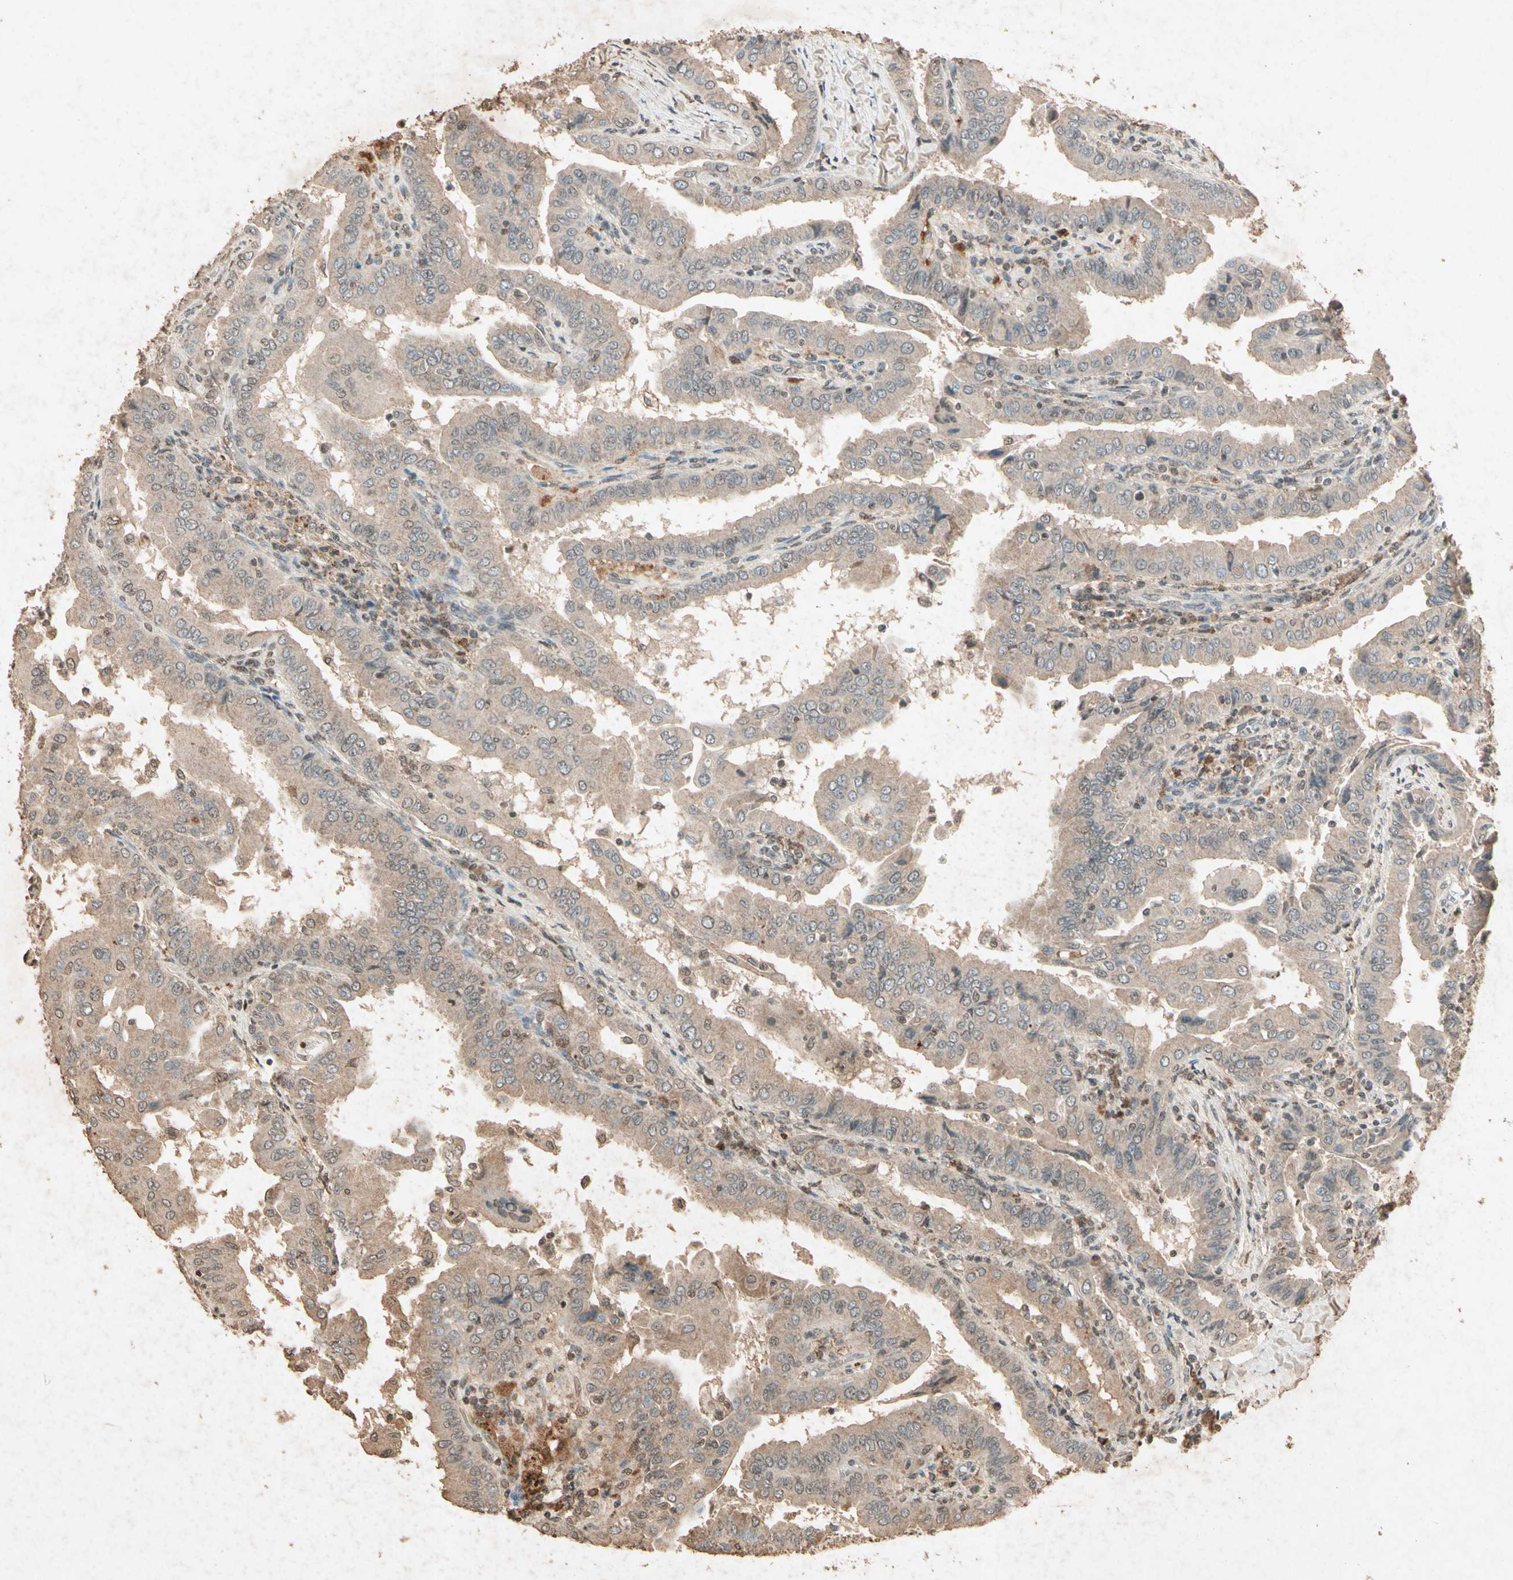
{"staining": {"intensity": "moderate", "quantity": ">75%", "location": "cytoplasmic/membranous"}, "tissue": "thyroid cancer", "cell_type": "Tumor cells", "image_type": "cancer", "snomed": [{"axis": "morphology", "description": "Papillary adenocarcinoma, NOS"}, {"axis": "topography", "description": "Thyroid gland"}], "caption": "Moderate cytoplasmic/membranous protein staining is appreciated in approximately >75% of tumor cells in thyroid cancer.", "gene": "GC", "patient": {"sex": "male", "age": 33}}